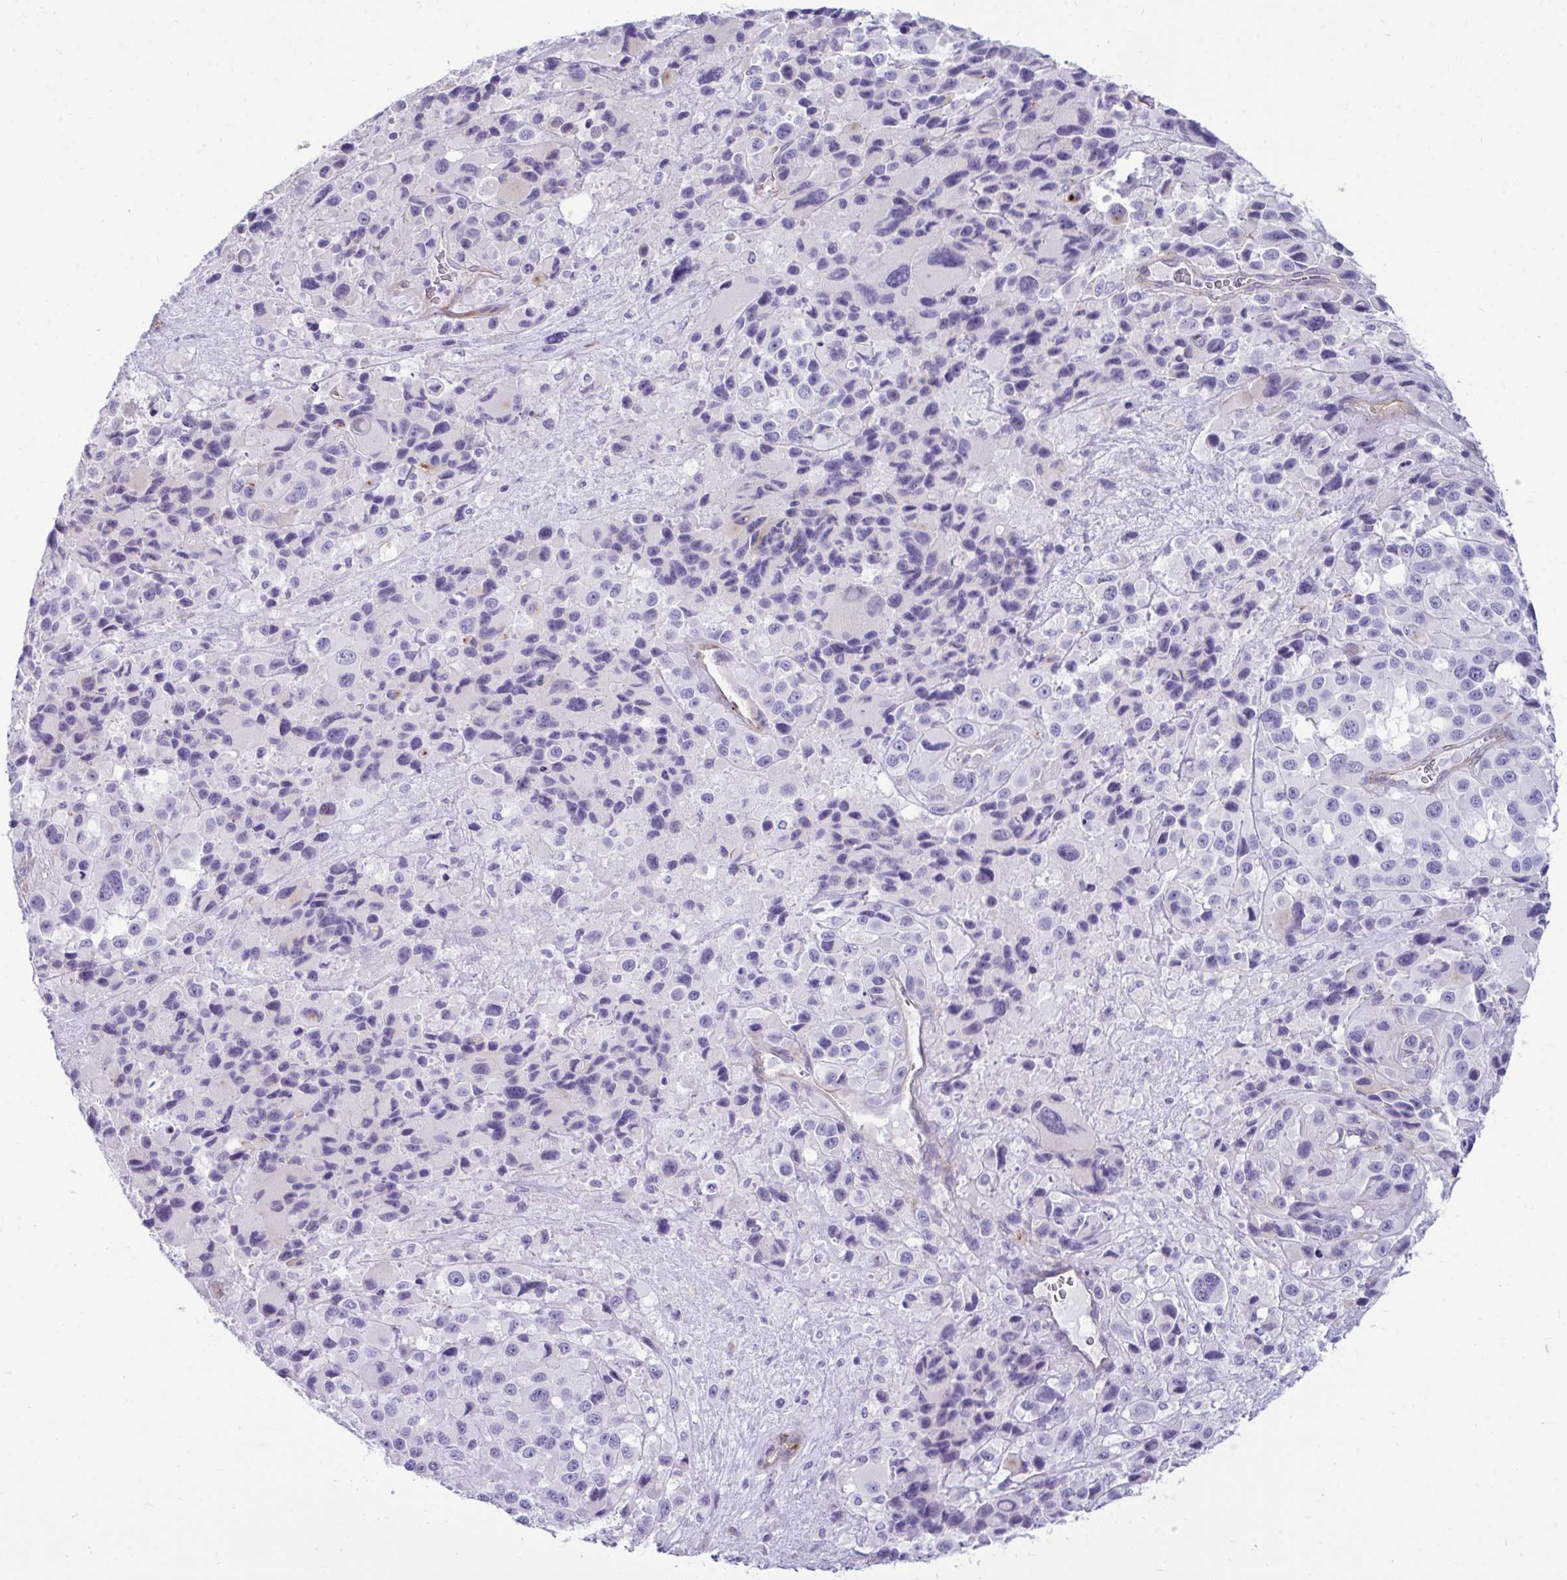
{"staining": {"intensity": "negative", "quantity": "none", "location": "none"}, "tissue": "melanoma", "cell_type": "Tumor cells", "image_type": "cancer", "snomed": [{"axis": "morphology", "description": "Malignant melanoma, Metastatic site"}, {"axis": "topography", "description": "Lymph node"}], "caption": "DAB immunohistochemical staining of human malignant melanoma (metastatic site) reveals no significant staining in tumor cells. (DAB (3,3'-diaminobenzidine) immunohistochemistry (IHC) visualized using brightfield microscopy, high magnification).", "gene": "UBL3", "patient": {"sex": "female", "age": 65}}